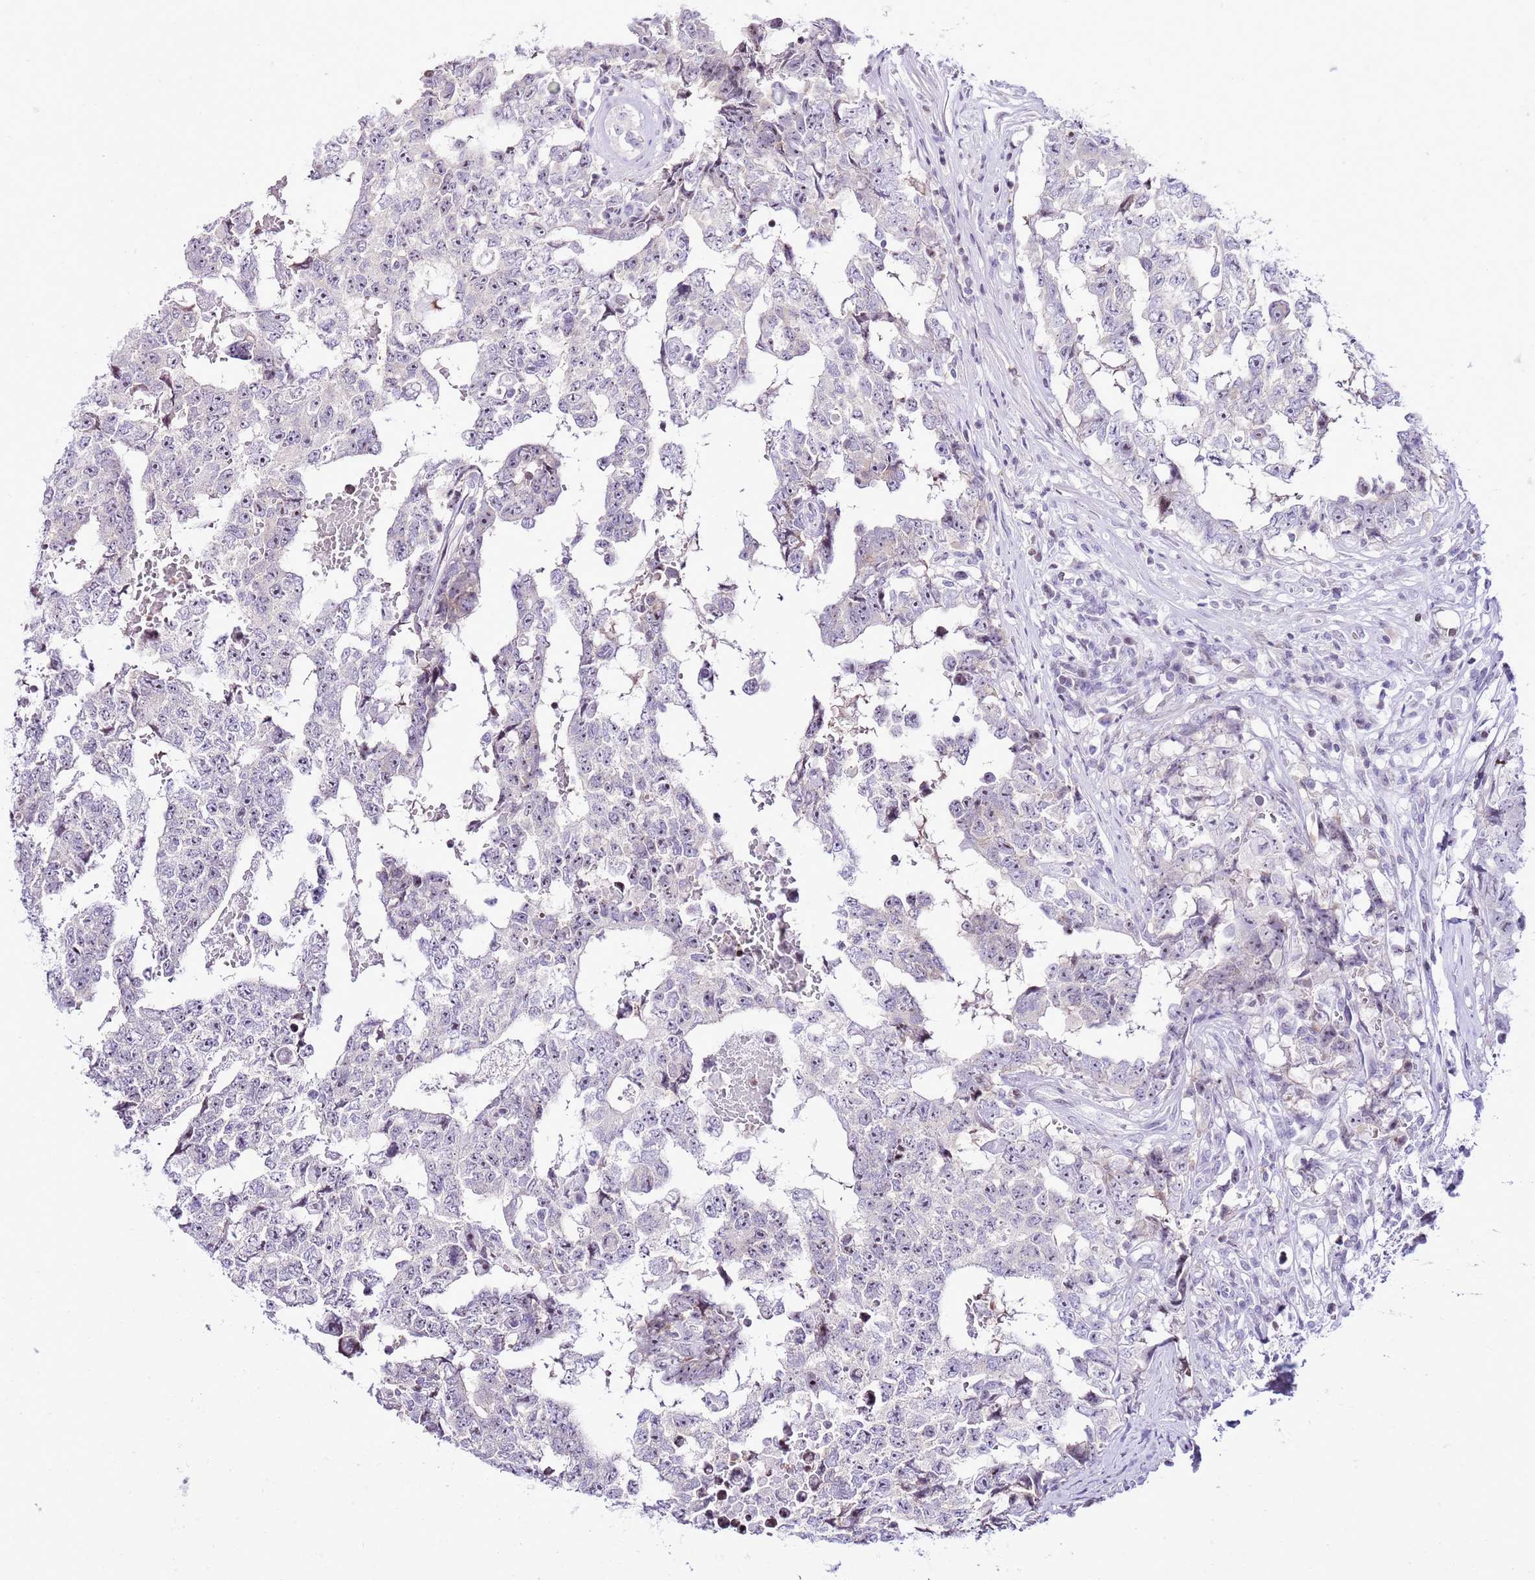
{"staining": {"intensity": "negative", "quantity": "none", "location": "none"}, "tissue": "testis cancer", "cell_type": "Tumor cells", "image_type": "cancer", "snomed": [{"axis": "morphology", "description": "Carcinoma, Embryonal, NOS"}, {"axis": "topography", "description": "Testis"}], "caption": "Testis cancer (embryonal carcinoma) was stained to show a protein in brown. There is no significant expression in tumor cells.", "gene": "PRR15", "patient": {"sex": "male", "age": 25}}